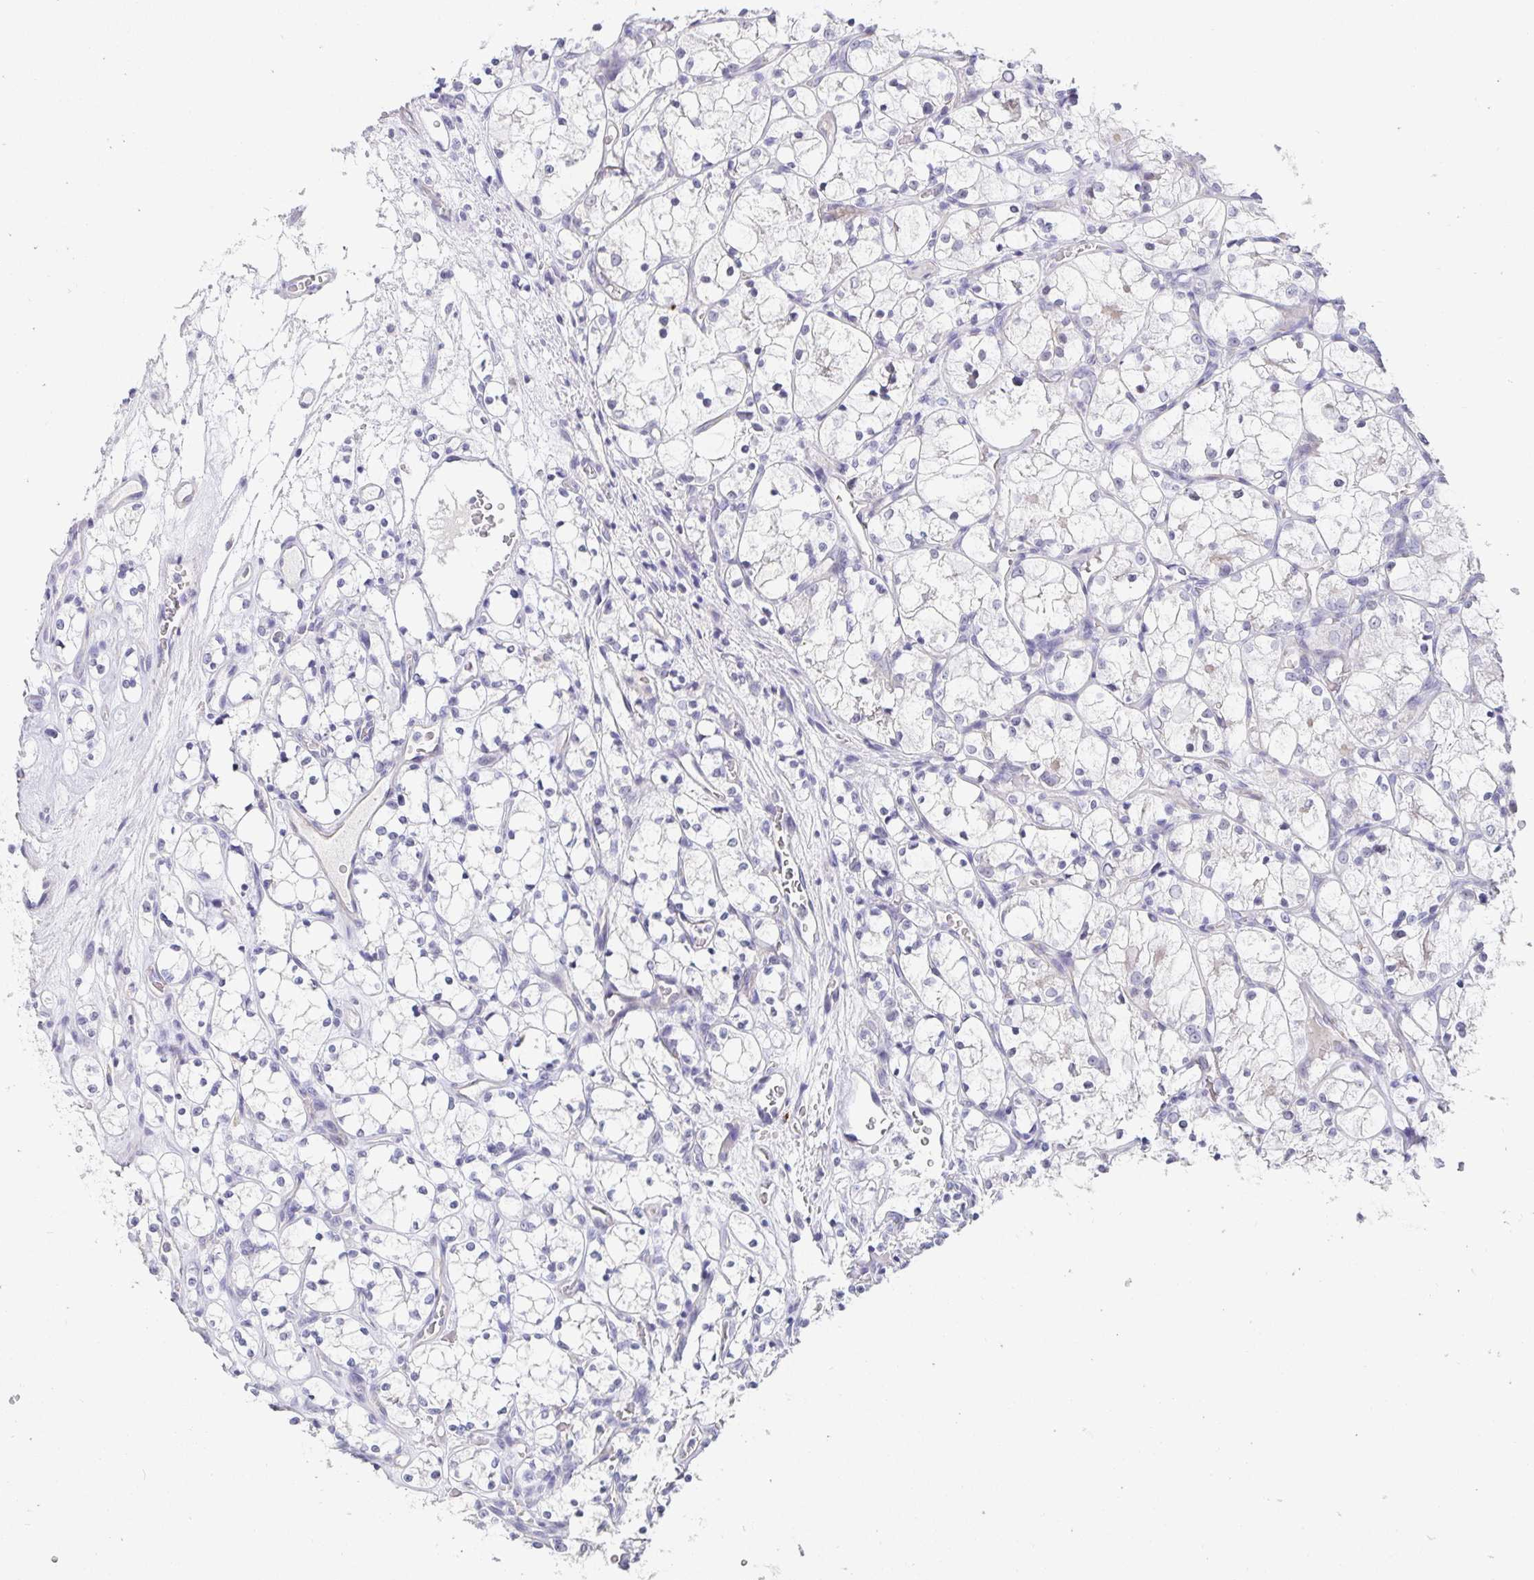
{"staining": {"intensity": "negative", "quantity": "none", "location": "none"}, "tissue": "renal cancer", "cell_type": "Tumor cells", "image_type": "cancer", "snomed": [{"axis": "morphology", "description": "Adenocarcinoma, NOS"}, {"axis": "topography", "description": "Kidney"}], "caption": "The micrograph exhibits no significant expression in tumor cells of renal adenocarcinoma.", "gene": "PDX1", "patient": {"sex": "female", "age": 69}}